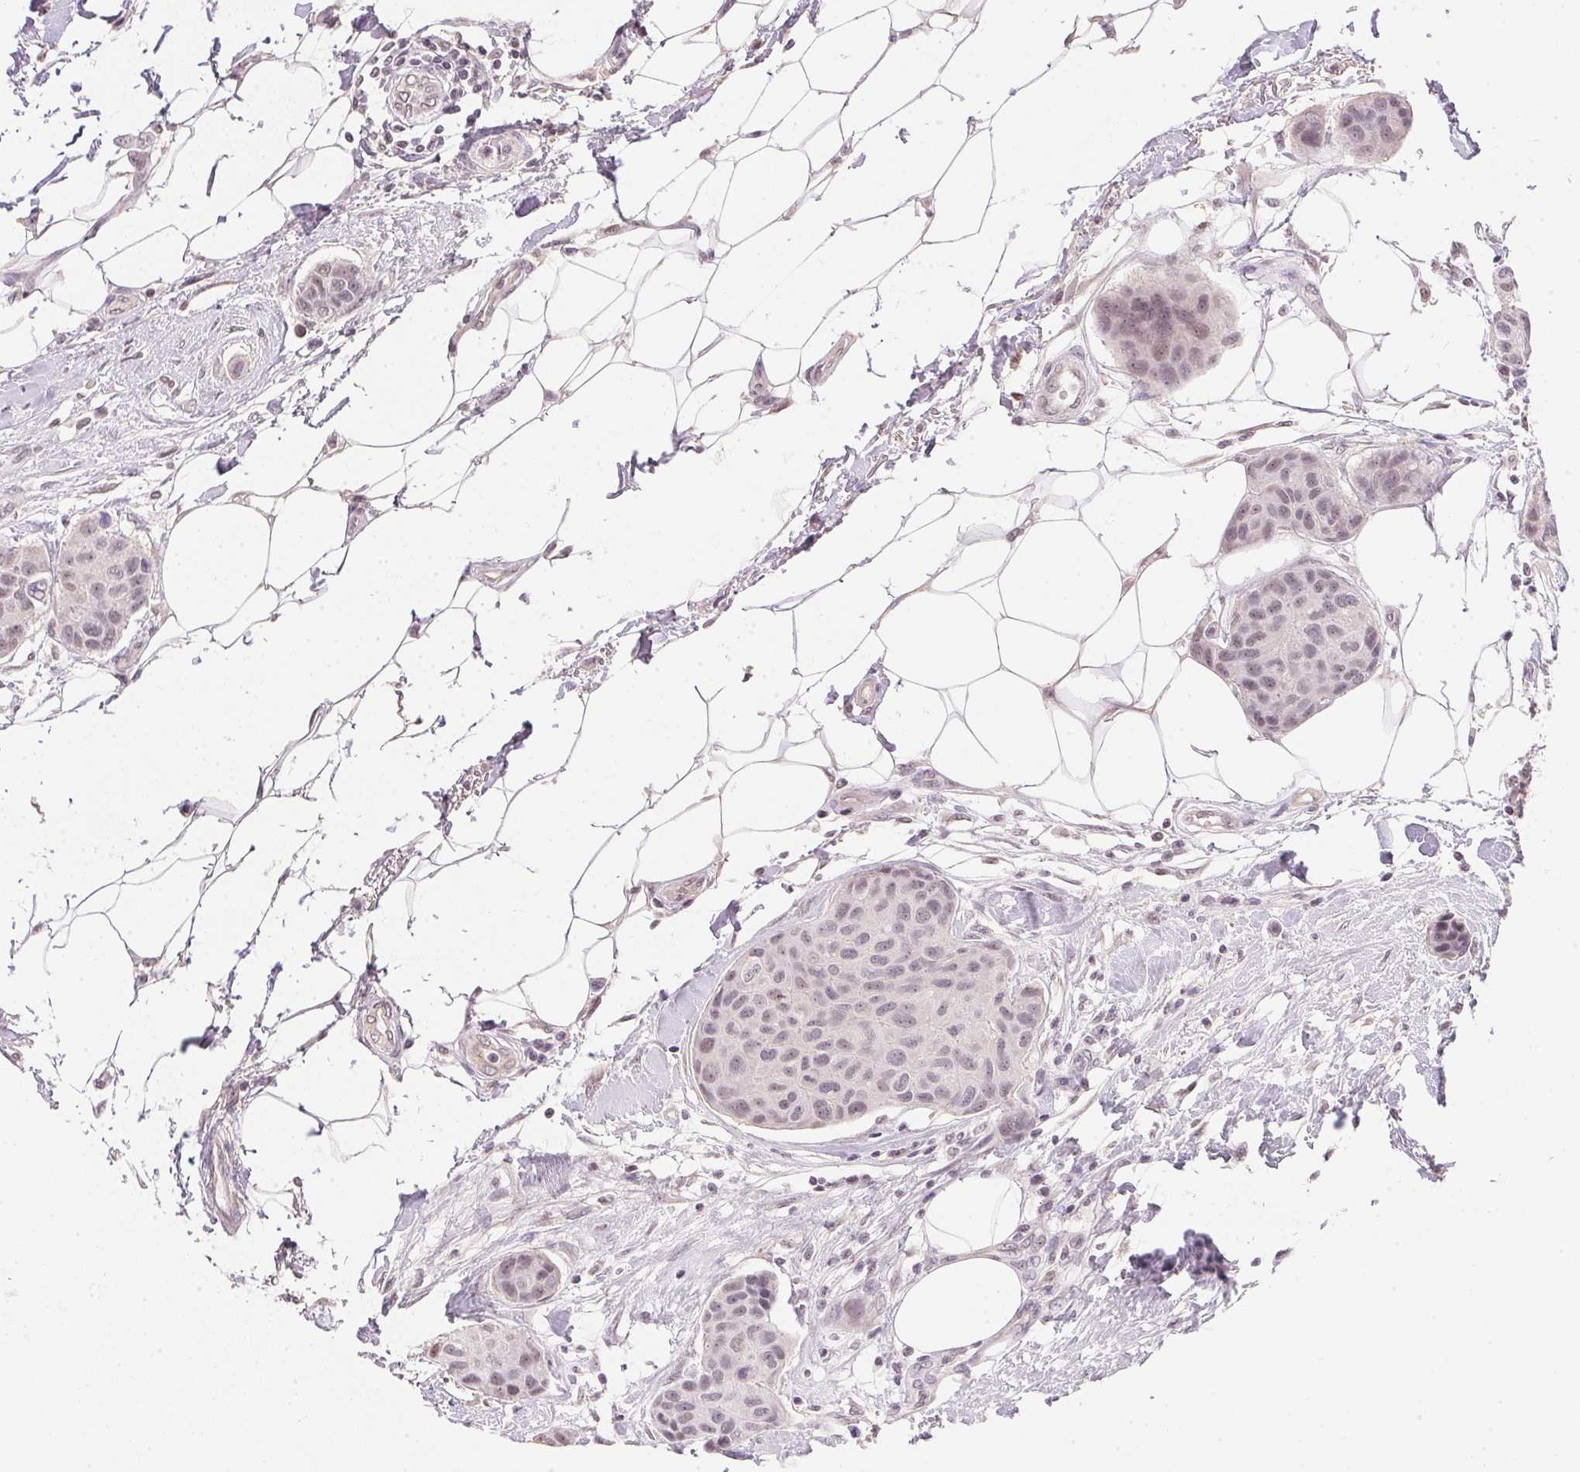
{"staining": {"intensity": "weak", "quantity": "25%-75%", "location": "nuclear"}, "tissue": "breast cancer", "cell_type": "Tumor cells", "image_type": "cancer", "snomed": [{"axis": "morphology", "description": "Duct carcinoma"}, {"axis": "topography", "description": "Breast"}, {"axis": "topography", "description": "Lymph node"}], "caption": "IHC of invasive ductal carcinoma (breast) shows low levels of weak nuclear positivity in about 25%-75% of tumor cells. (Brightfield microscopy of DAB IHC at high magnification).", "gene": "FNDC4", "patient": {"sex": "female", "age": 80}}